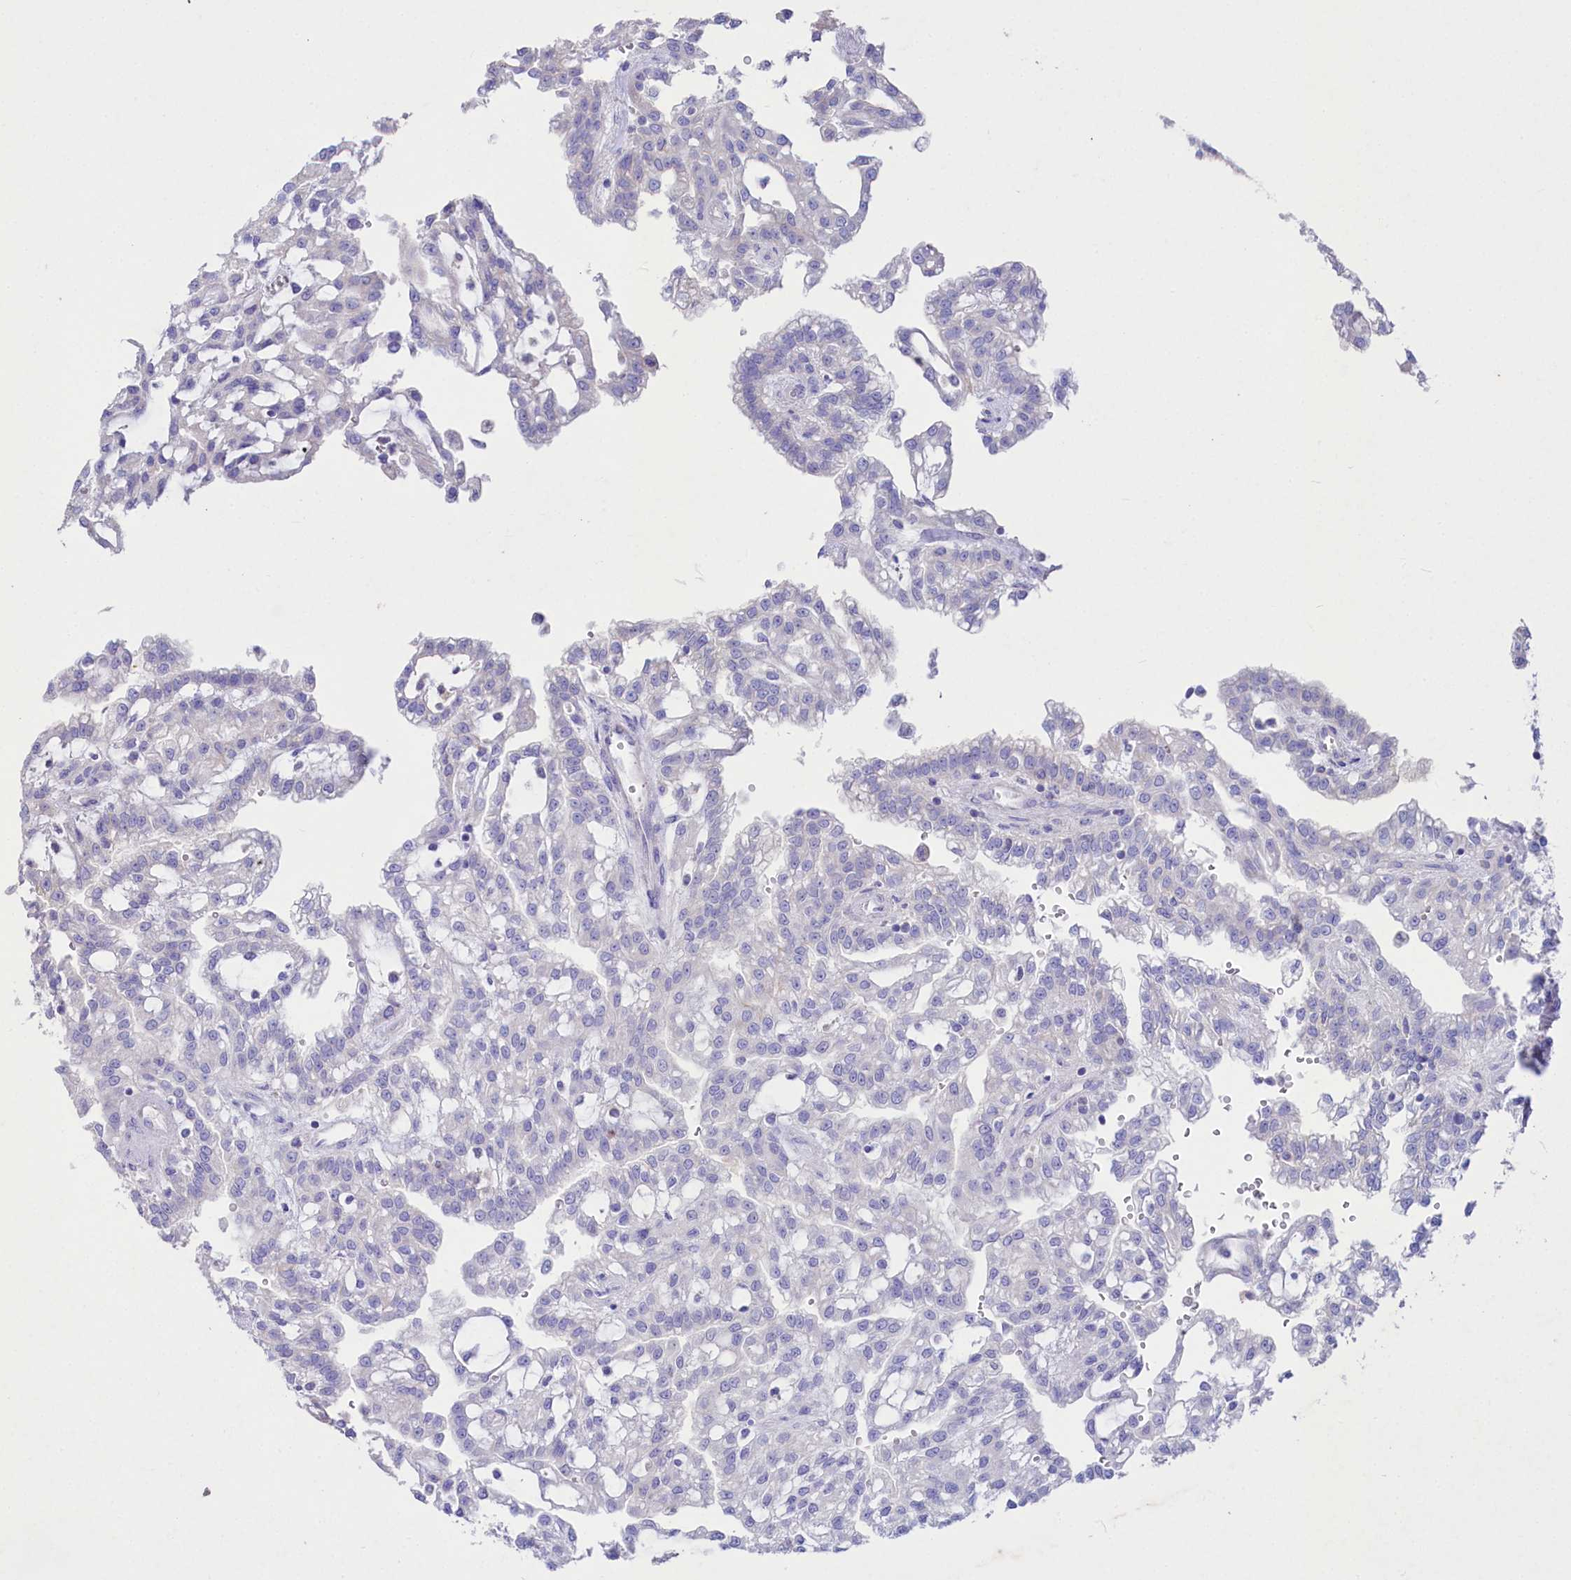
{"staining": {"intensity": "negative", "quantity": "none", "location": "none"}, "tissue": "renal cancer", "cell_type": "Tumor cells", "image_type": "cancer", "snomed": [{"axis": "morphology", "description": "Adenocarcinoma, NOS"}, {"axis": "topography", "description": "Kidney"}], "caption": "Human renal adenocarcinoma stained for a protein using immunohistochemistry demonstrates no expression in tumor cells.", "gene": "VPS26B", "patient": {"sex": "male", "age": 63}}